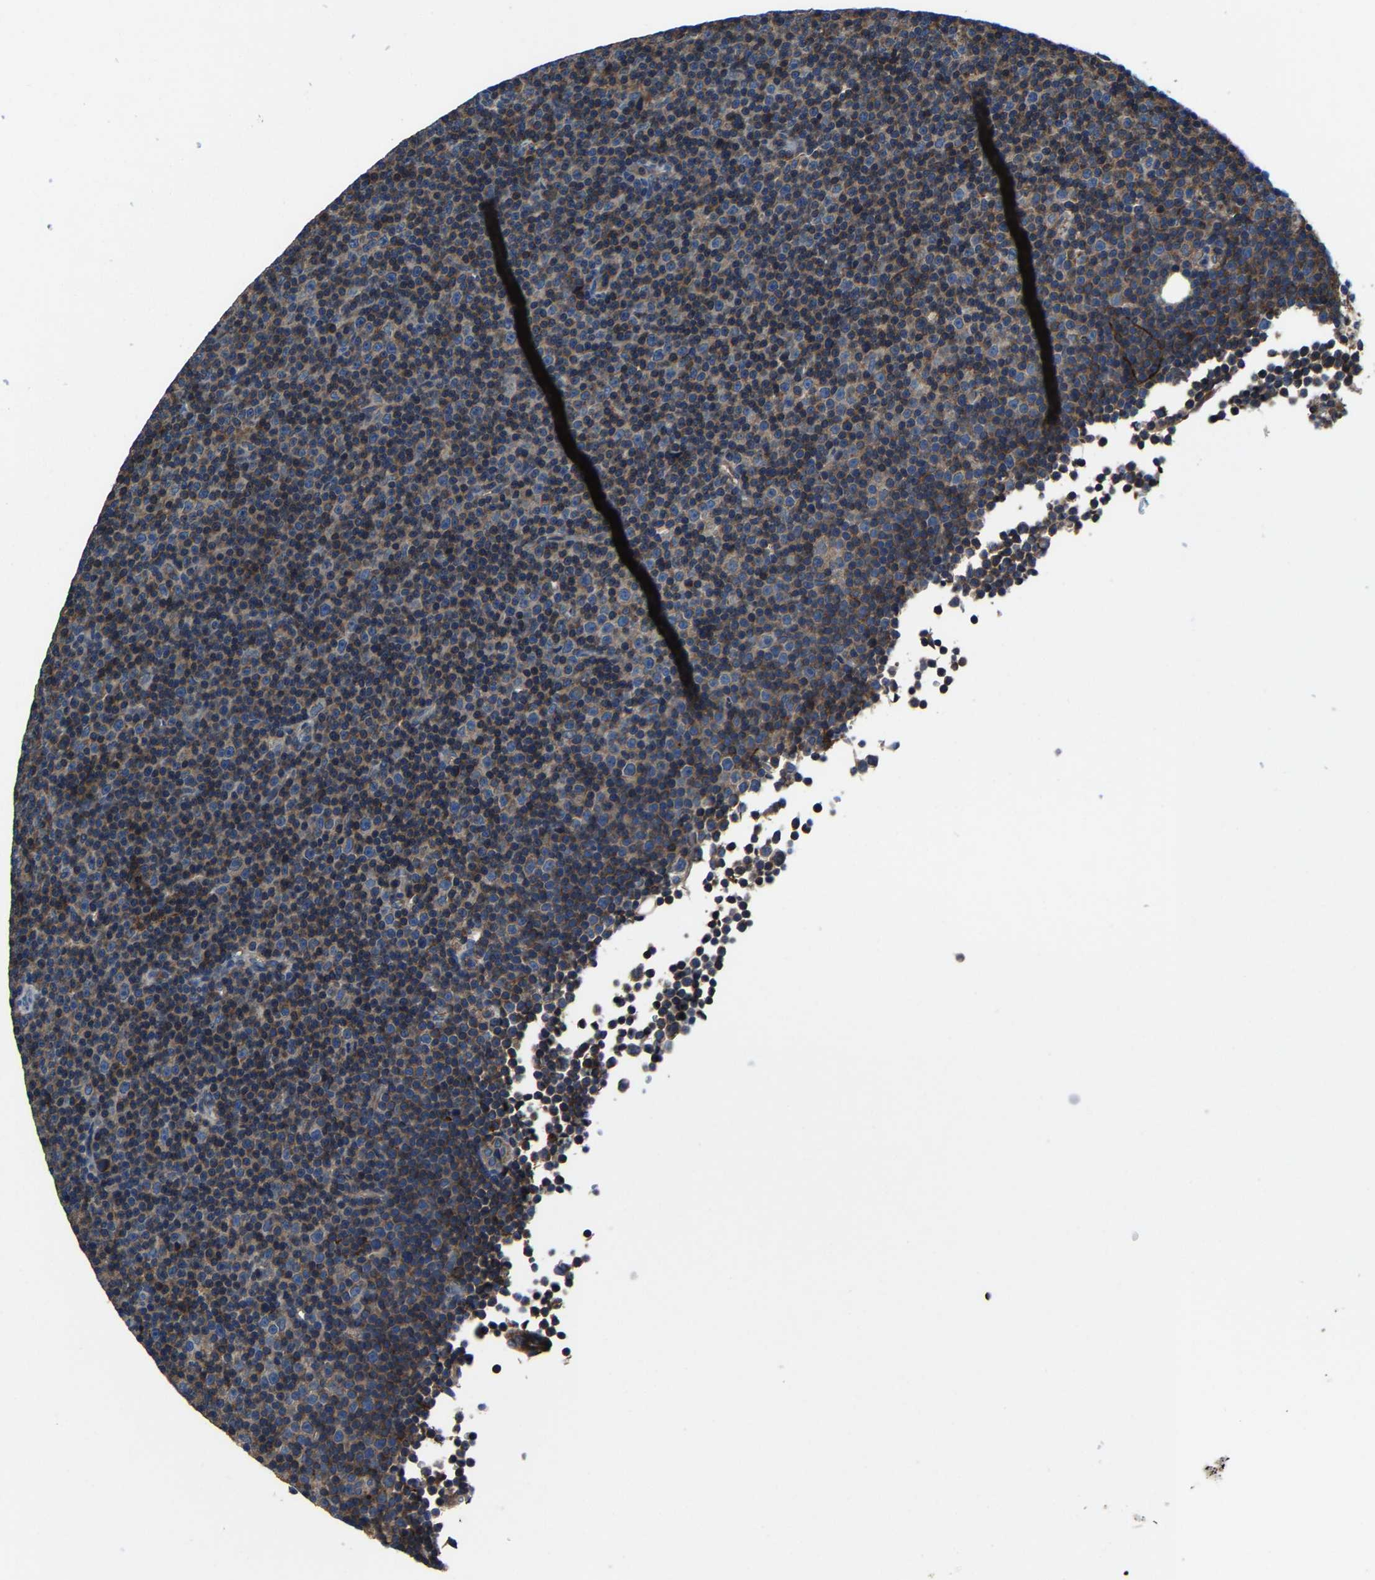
{"staining": {"intensity": "negative", "quantity": "none", "location": "none"}, "tissue": "lymphoma", "cell_type": "Tumor cells", "image_type": "cancer", "snomed": [{"axis": "morphology", "description": "Malignant lymphoma, non-Hodgkin's type, Low grade"}, {"axis": "topography", "description": "Lymph node"}], "caption": "High magnification brightfield microscopy of malignant lymphoma, non-Hodgkin's type (low-grade) stained with DAB (brown) and counterstained with hematoxylin (blue): tumor cells show no significant expression.", "gene": "KIAA1958", "patient": {"sex": "female", "age": 67}}